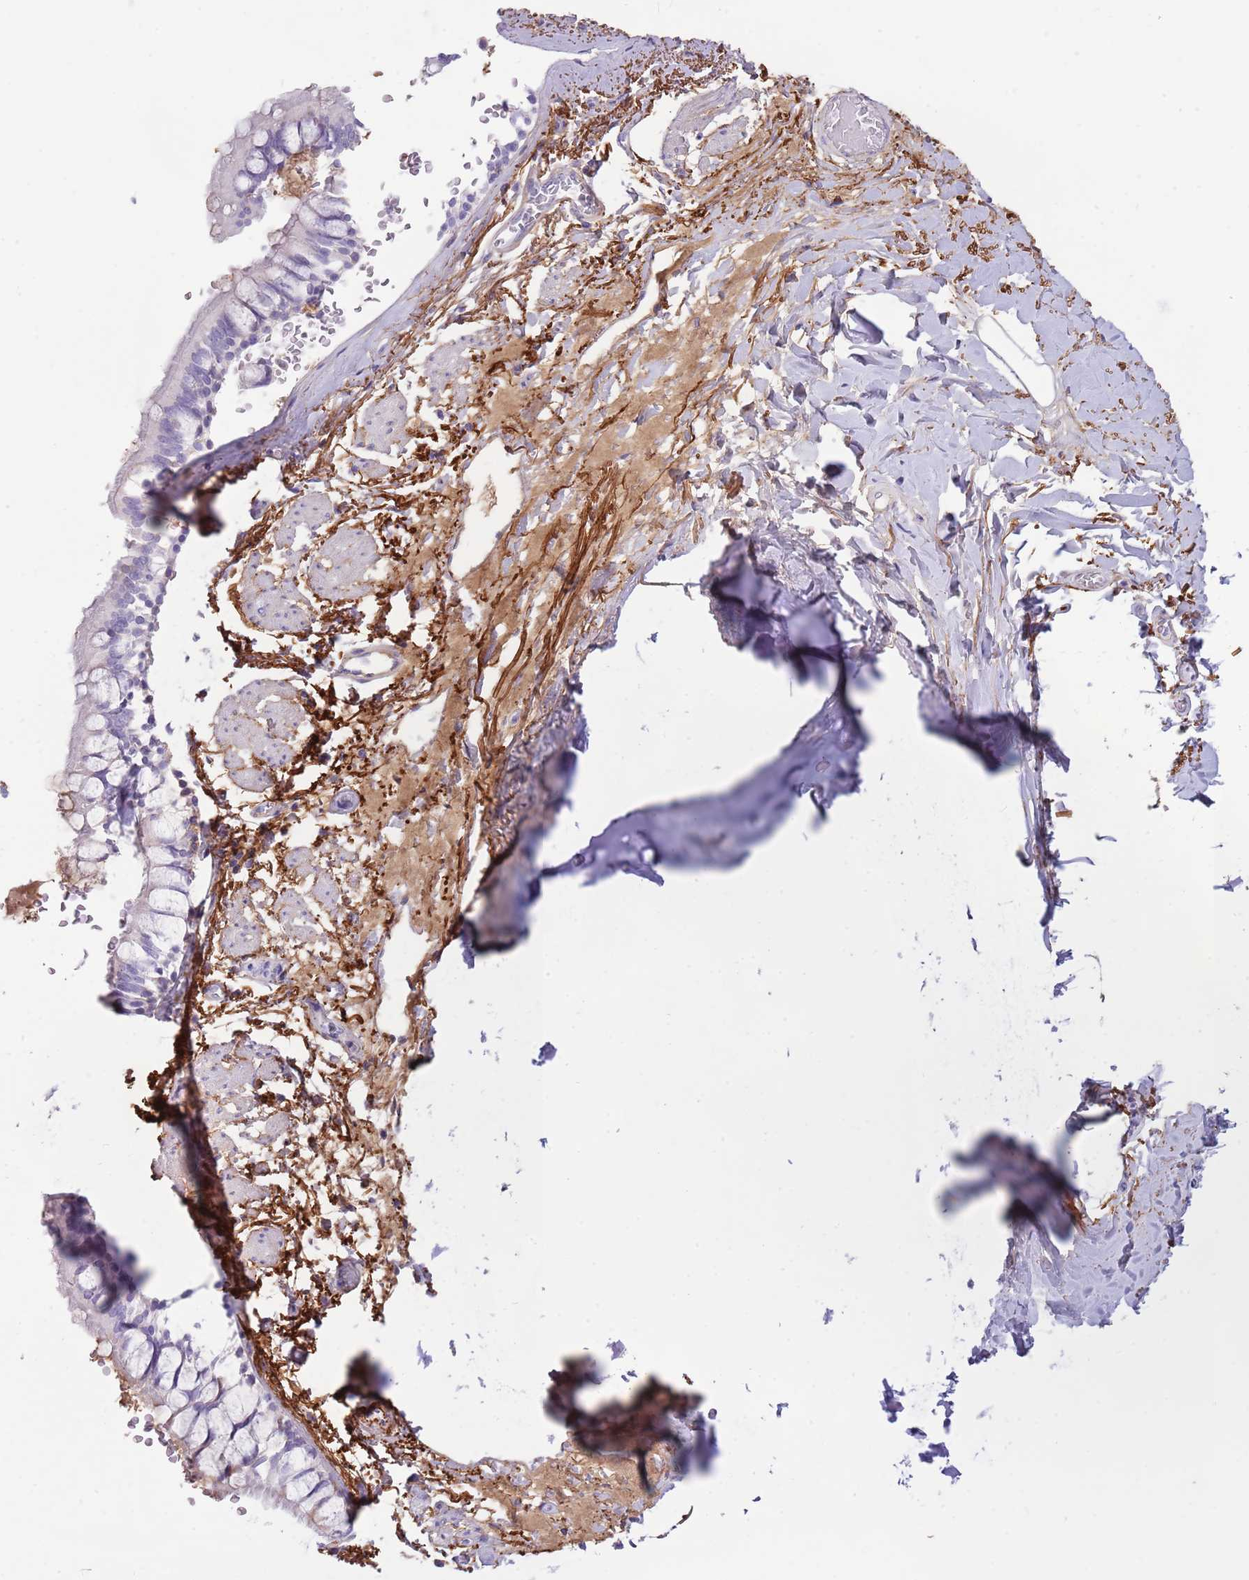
{"staining": {"intensity": "negative", "quantity": "none", "location": "none"}, "tissue": "bronchus", "cell_type": "Respiratory epithelial cells", "image_type": "normal", "snomed": [{"axis": "morphology", "description": "Normal tissue, NOS"}, {"axis": "topography", "description": "Bronchus"}], "caption": "Protein analysis of benign bronchus reveals no significant staining in respiratory epithelial cells. (DAB immunohistochemistry visualized using brightfield microscopy, high magnification).", "gene": "LEPROTL1", "patient": {"sex": "male", "age": 70}}